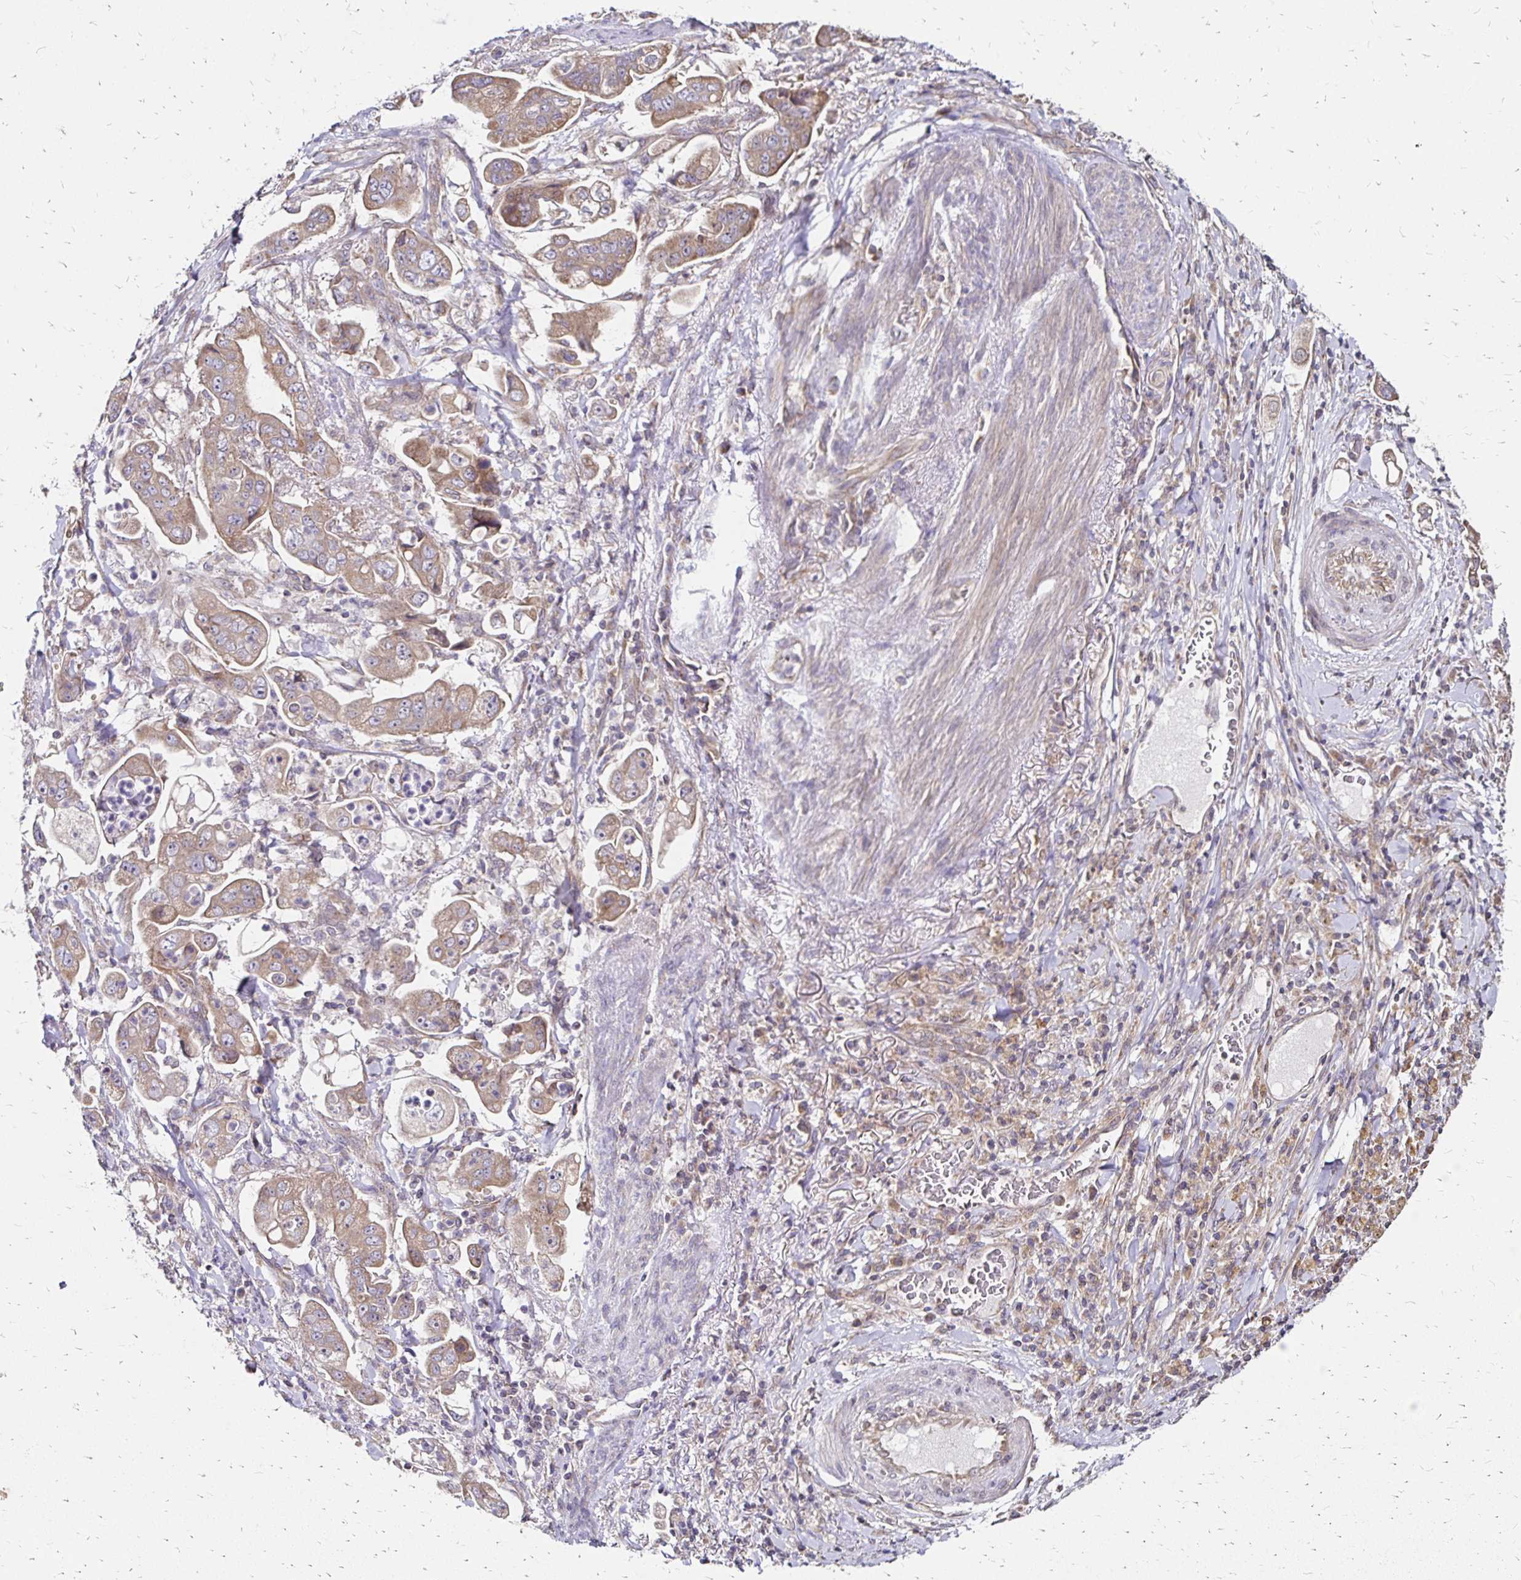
{"staining": {"intensity": "moderate", "quantity": ">75%", "location": "cytoplasmic/membranous"}, "tissue": "stomach cancer", "cell_type": "Tumor cells", "image_type": "cancer", "snomed": [{"axis": "morphology", "description": "Adenocarcinoma, NOS"}, {"axis": "topography", "description": "Stomach"}], "caption": "Protein staining displays moderate cytoplasmic/membranous staining in approximately >75% of tumor cells in adenocarcinoma (stomach).", "gene": "ZW10", "patient": {"sex": "male", "age": 62}}